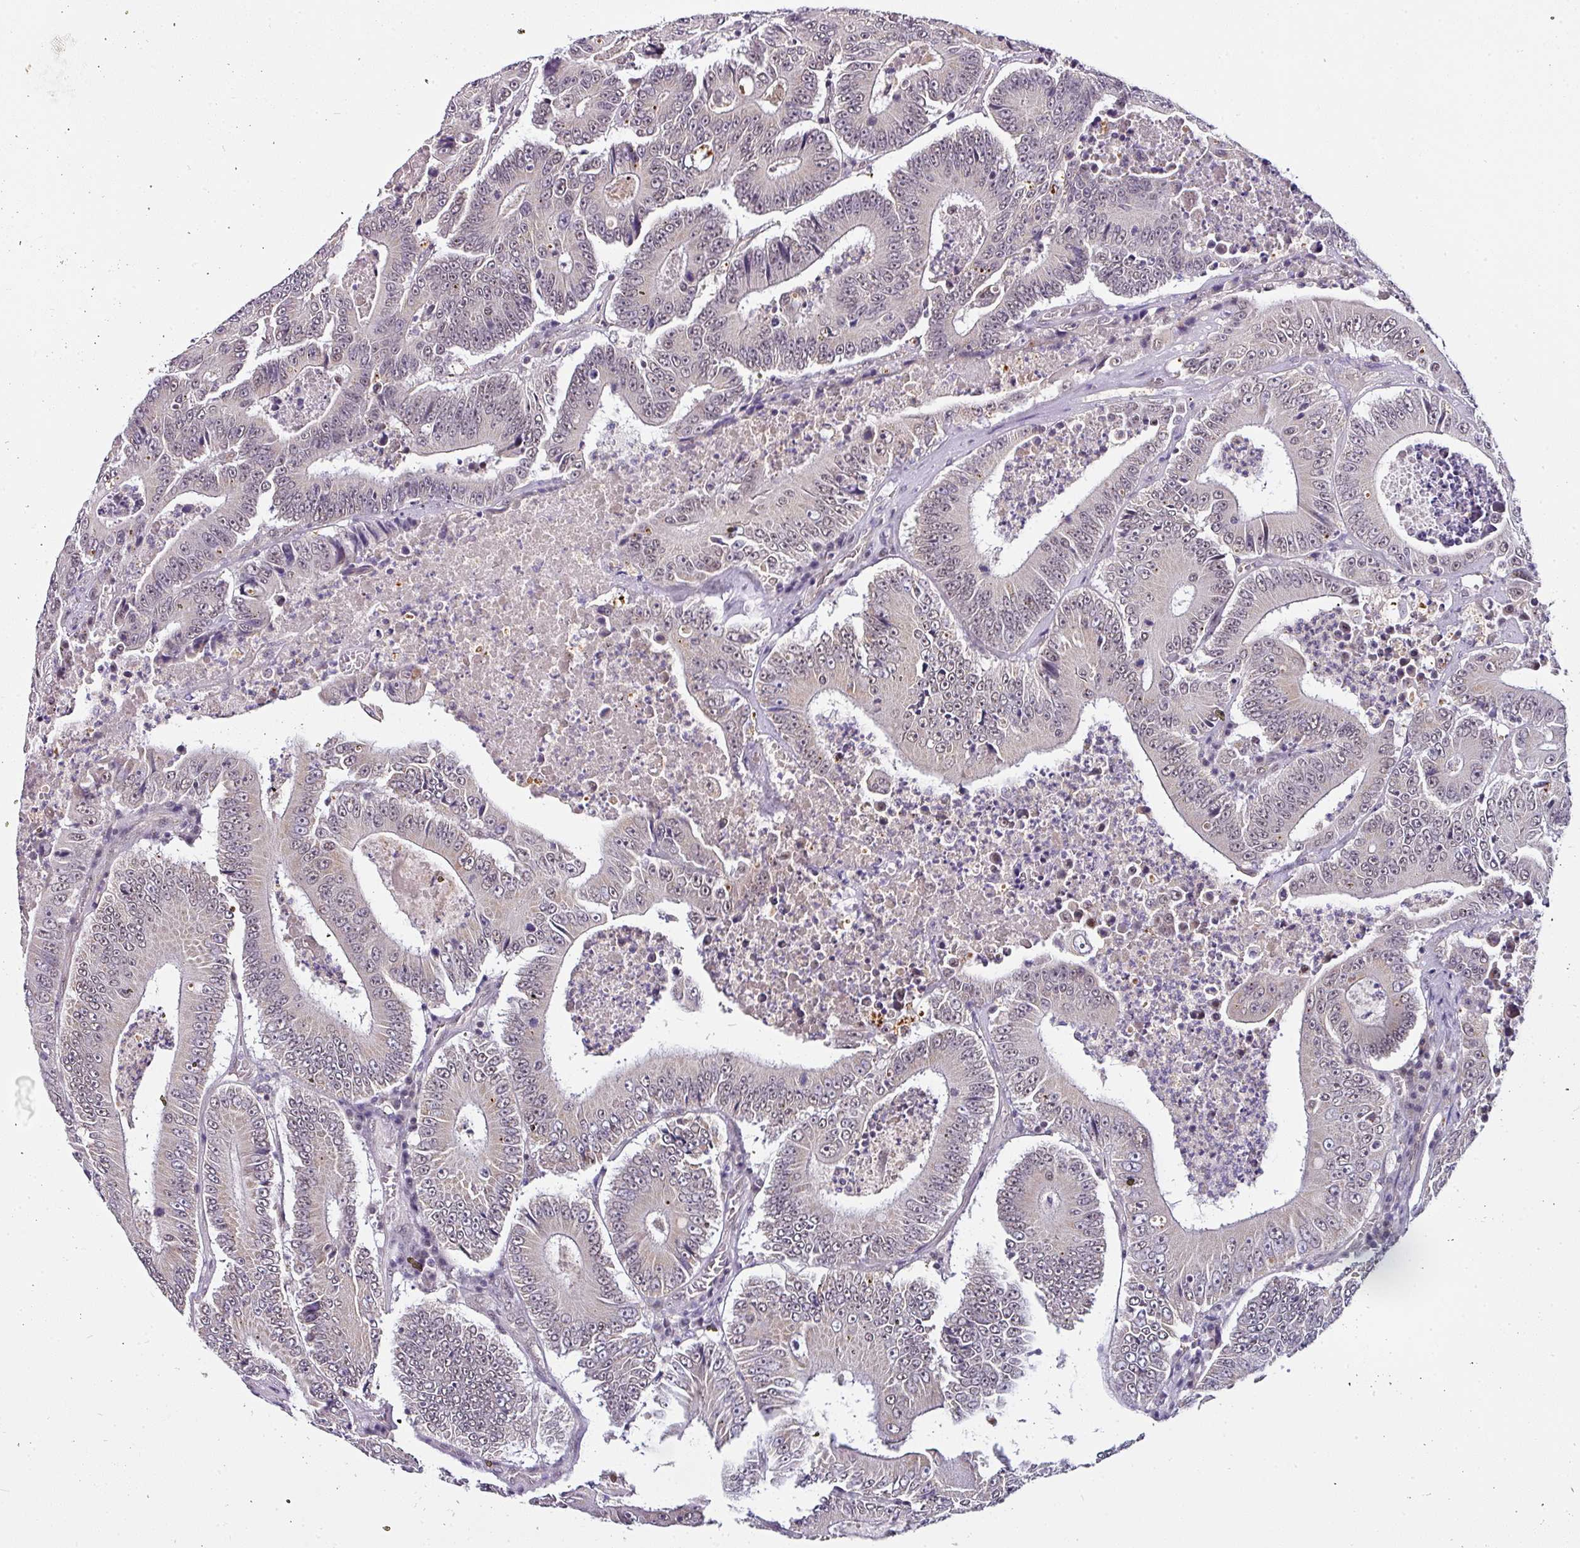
{"staining": {"intensity": "weak", "quantity": "25%-75%", "location": "nuclear"}, "tissue": "colorectal cancer", "cell_type": "Tumor cells", "image_type": "cancer", "snomed": [{"axis": "morphology", "description": "Adenocarcinoma, NOS"}, {"axis": "topography", "description": "Colon"}], "caption": "Colorectal cancer stained with immunohistochemistry exhibits weak nuclear staining in about 25%-75% of tumor cells. The protein of interest is shown in brown color, while the nuclei are stained blue.", "gene": "NAPSA", "patient": {"sex": "male", "age": 83}}